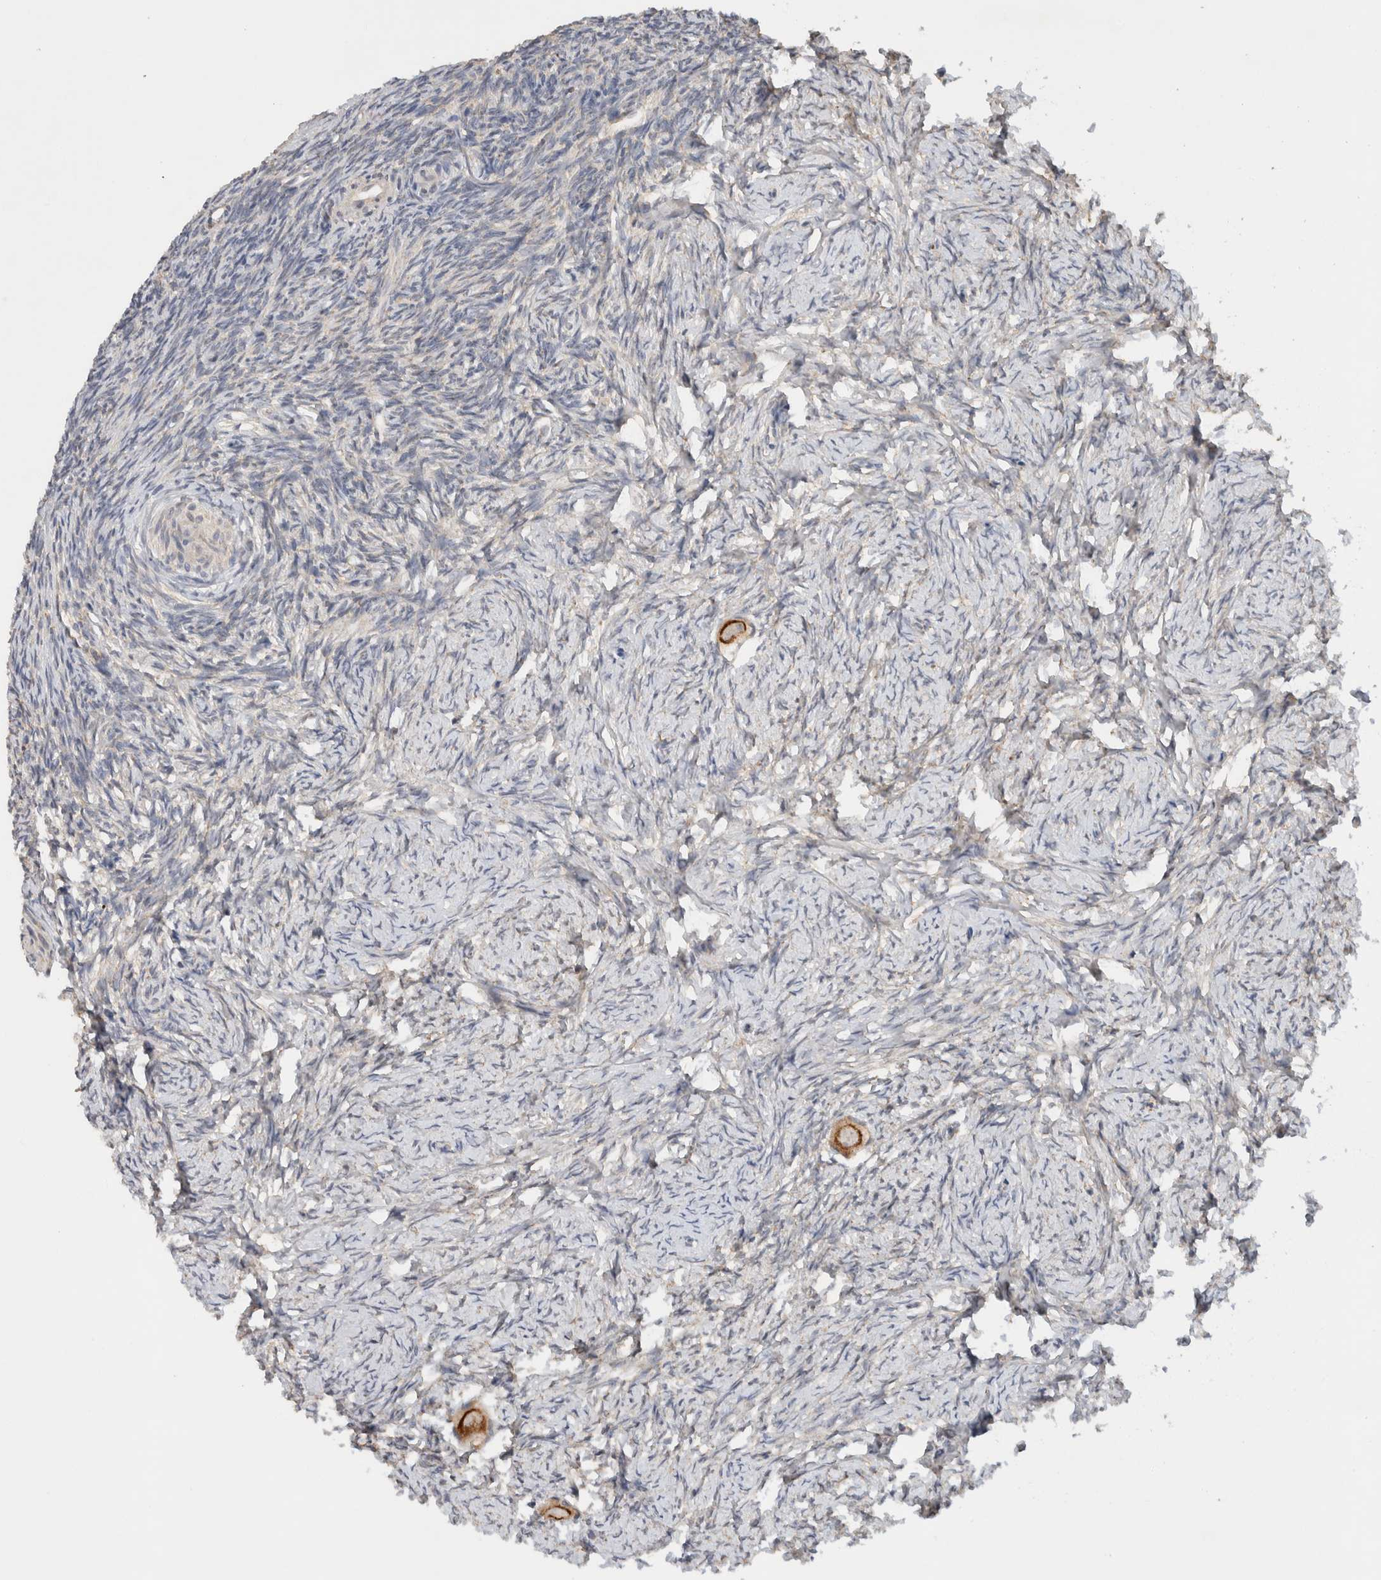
{"staining": {"intensity": "strong", "quantity": ">75%", "location": "cytoplasmic/membranous"}, "tissue": "ovary", "cell_type": "Follicle cells", "image_type": "normal", "snomed": [{"axis": "morphology", "description": "Normal tissue, NOS"}, {"axis": "topography", "description": "Ovary"}], "caption": "Protein staining by immunohistochemistry (IHC) reveals strong cytoplasmic/membranous staining in about >75% of follicle cells in unremarkable ovary.", "gene": "AMPD1", "patient": {"sex": "female", "age": 34}}